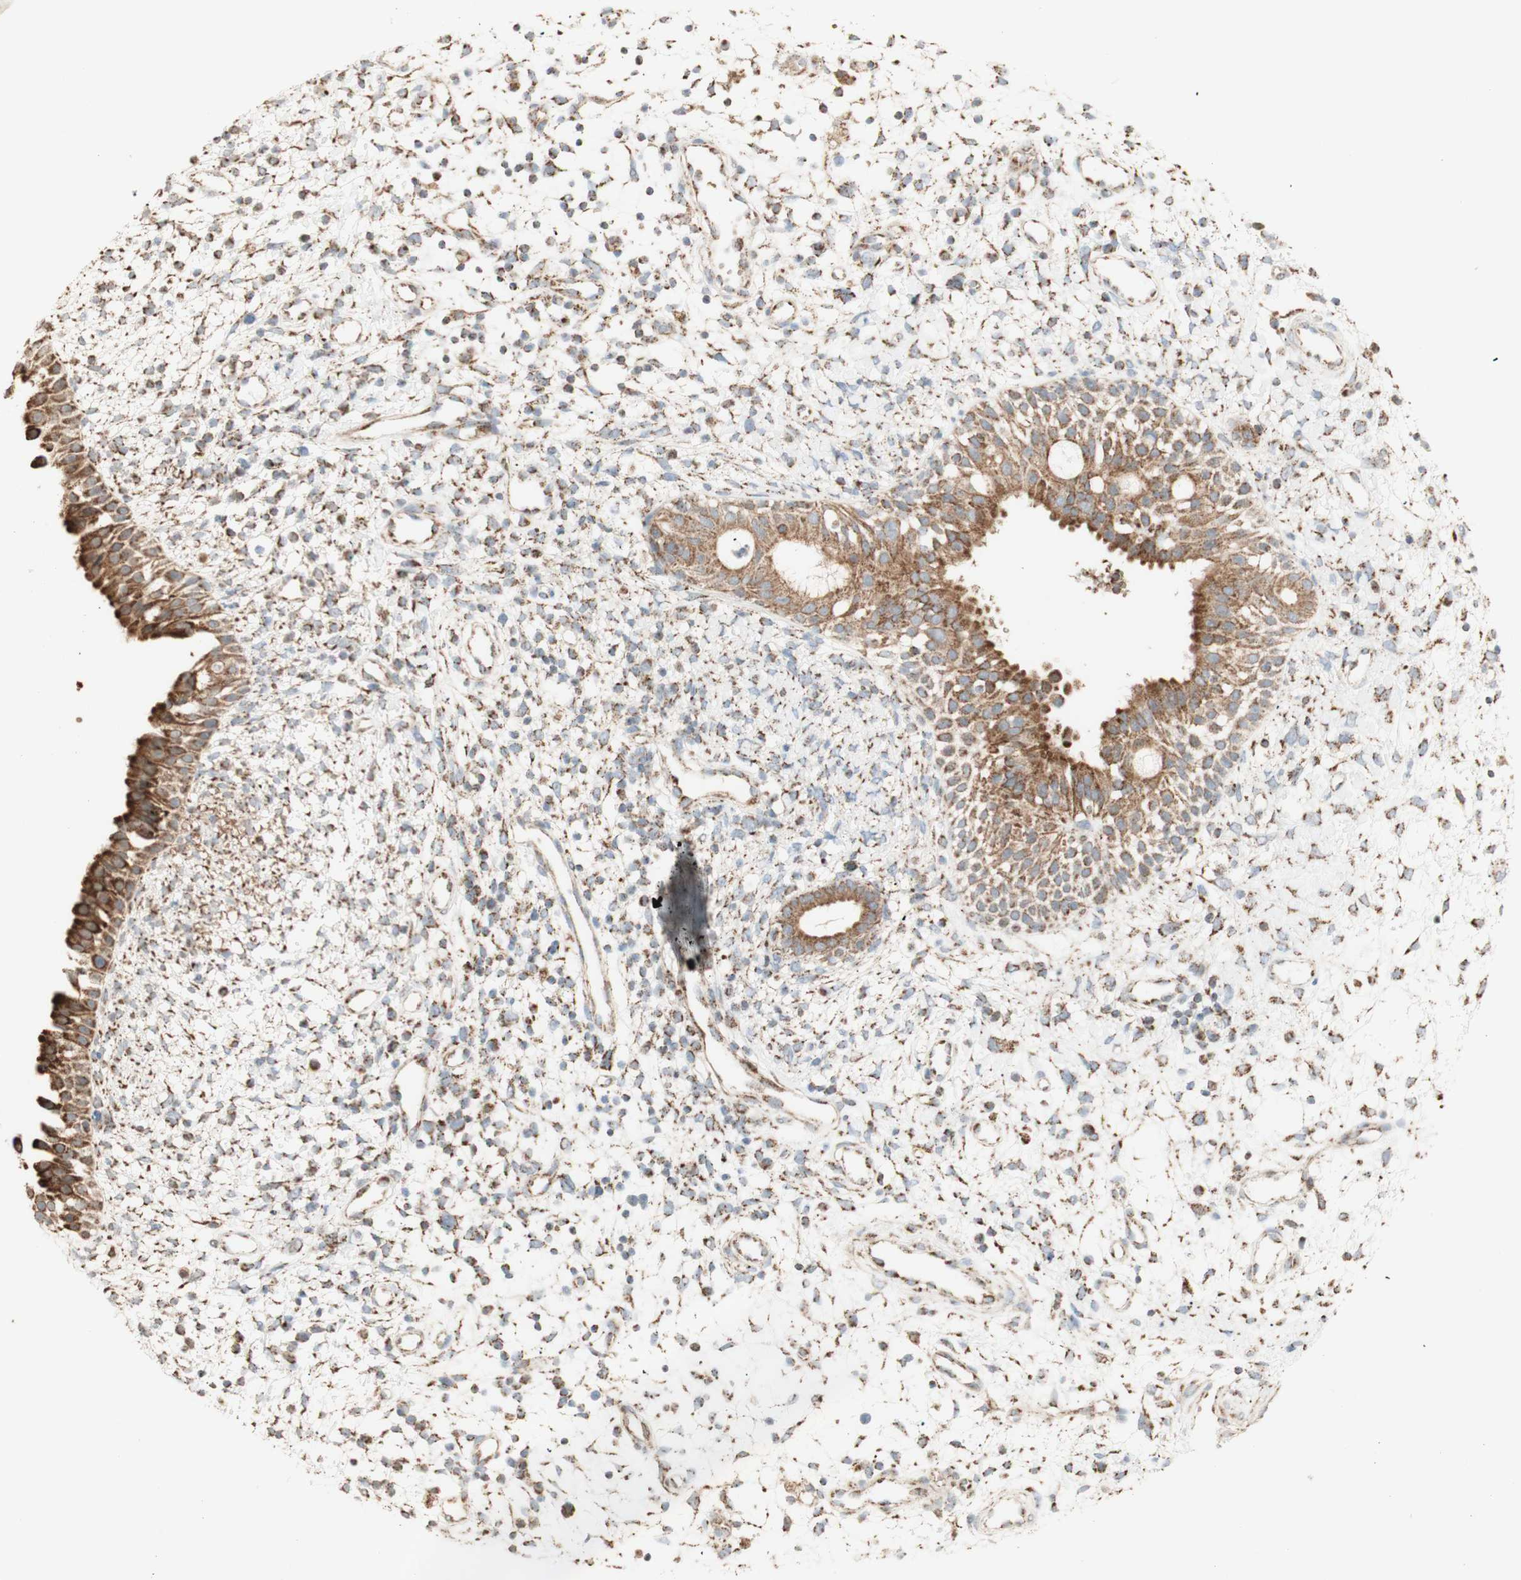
{"staining": {"intensity": "moderate", "quantity": ">75%", "location": "cytoplasmic/membranous"}, "tissue": "nasopharynx", "cell_type": "Respiratory epithelial cells", "image_type": "normal", "snomed": [{"axis": "morphology", "description": "Normal tissue, NOS"}, {"axis": "topography", "description": "Nasopharynx"}], "caption": "IHC (DAB) staining of unremarkable human nasopharynx reveals moderate cytoplasmic/membranous protein expression in about >75% of respiratory epithelial cells. (DAB (3,3'-diaminobenzidine) = brown stain, brightfield microscopy at high magnification).", "gene": "LETM1", "patient": {"sex": "male", "age": 22}}